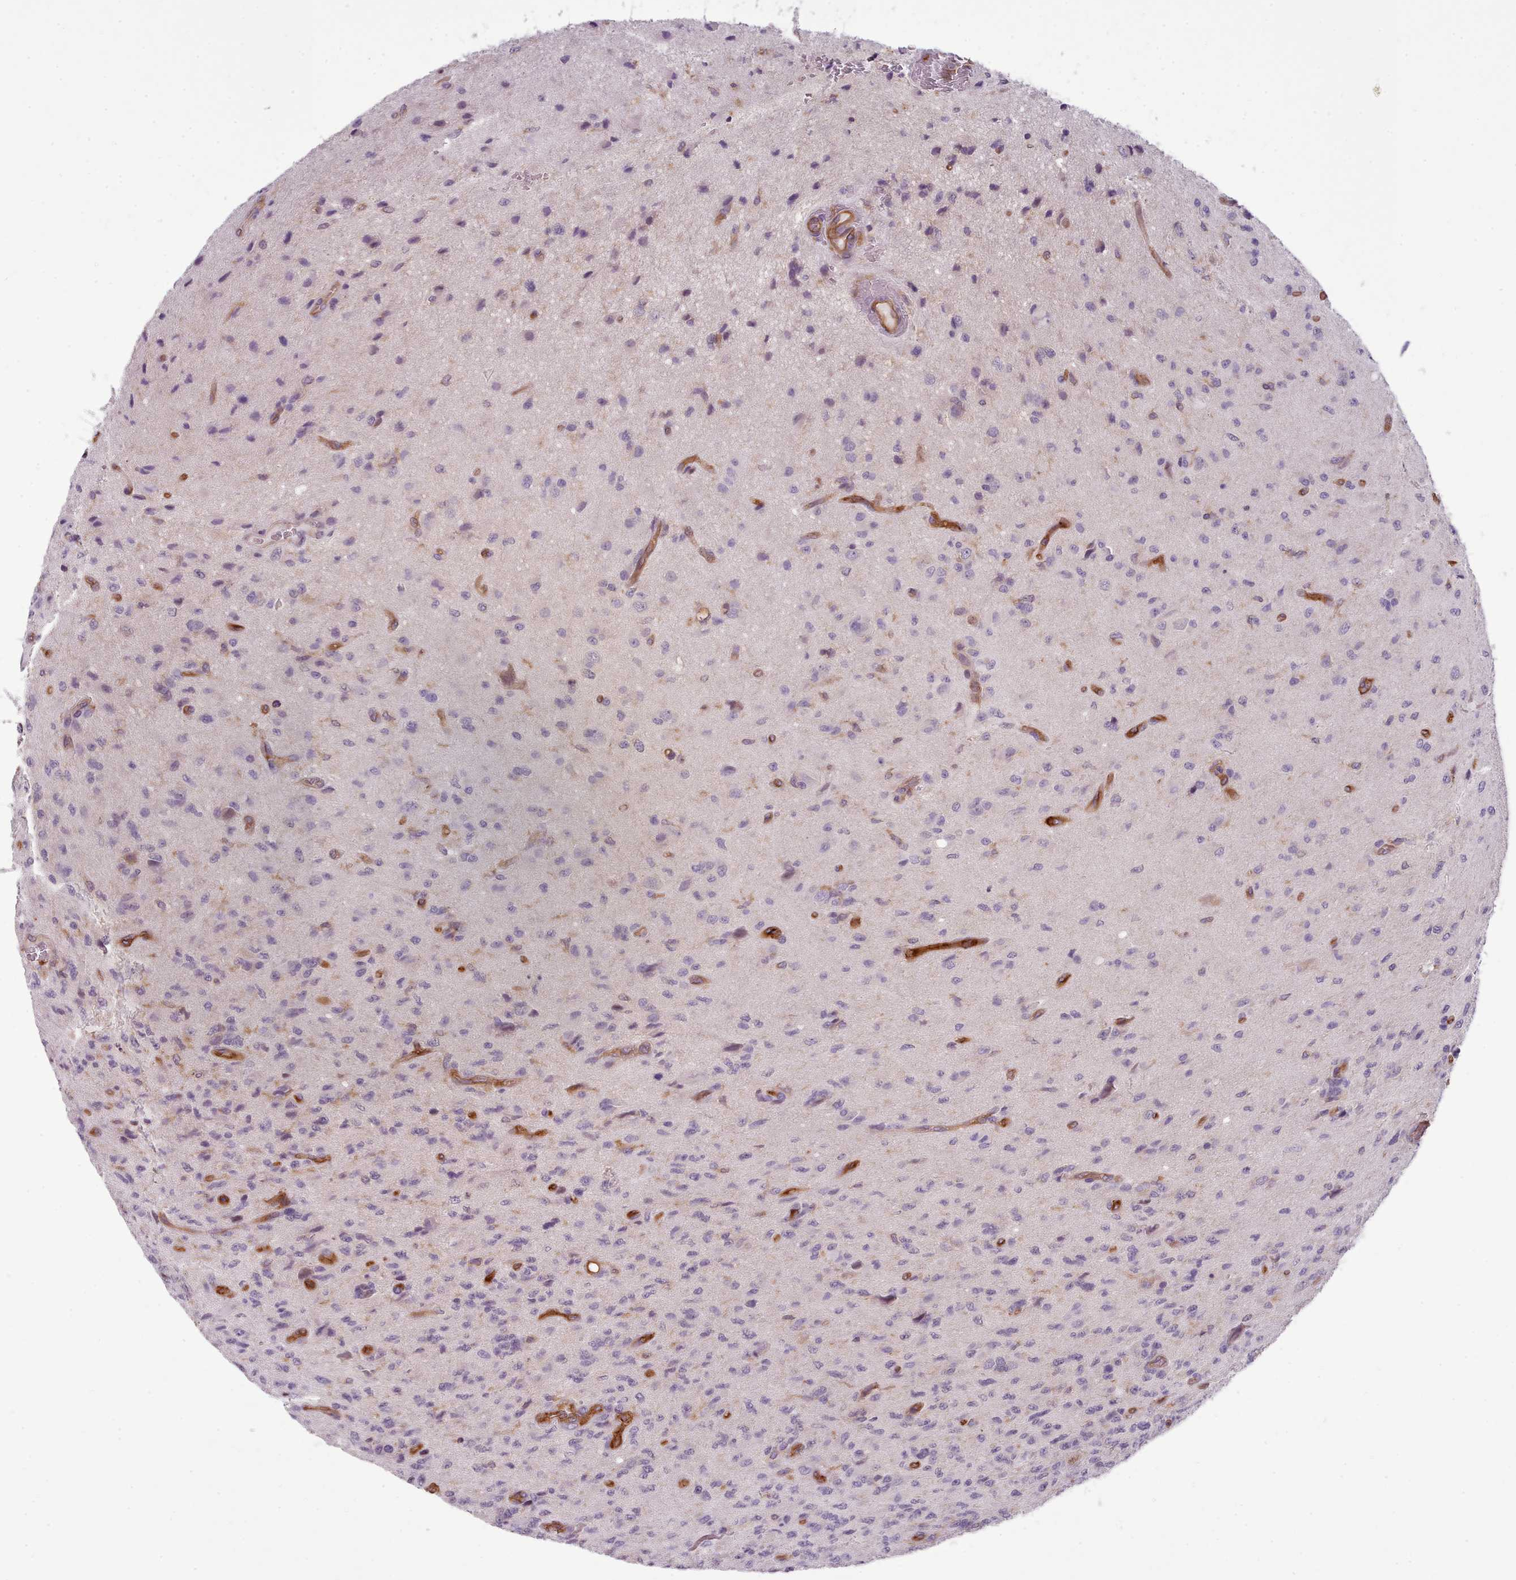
{"staining": {"intensity": "negative", "quantity": "none", "location": "none"}, "tissue": "glioma", "cell_type": "Tumor cells", "image_type": "cancer", "snomed": [{"axis": "morphology", "description": "Glioma, malignant, High grade"}, {"axis": "topography", "description": "Brain"}], "caption": "This is an immunohistochemistry photomicrograph of human glioma. There is no staining in tumor cells.", "gene": "CD300LF", "patient": {"sex": "male", "age": 36}}